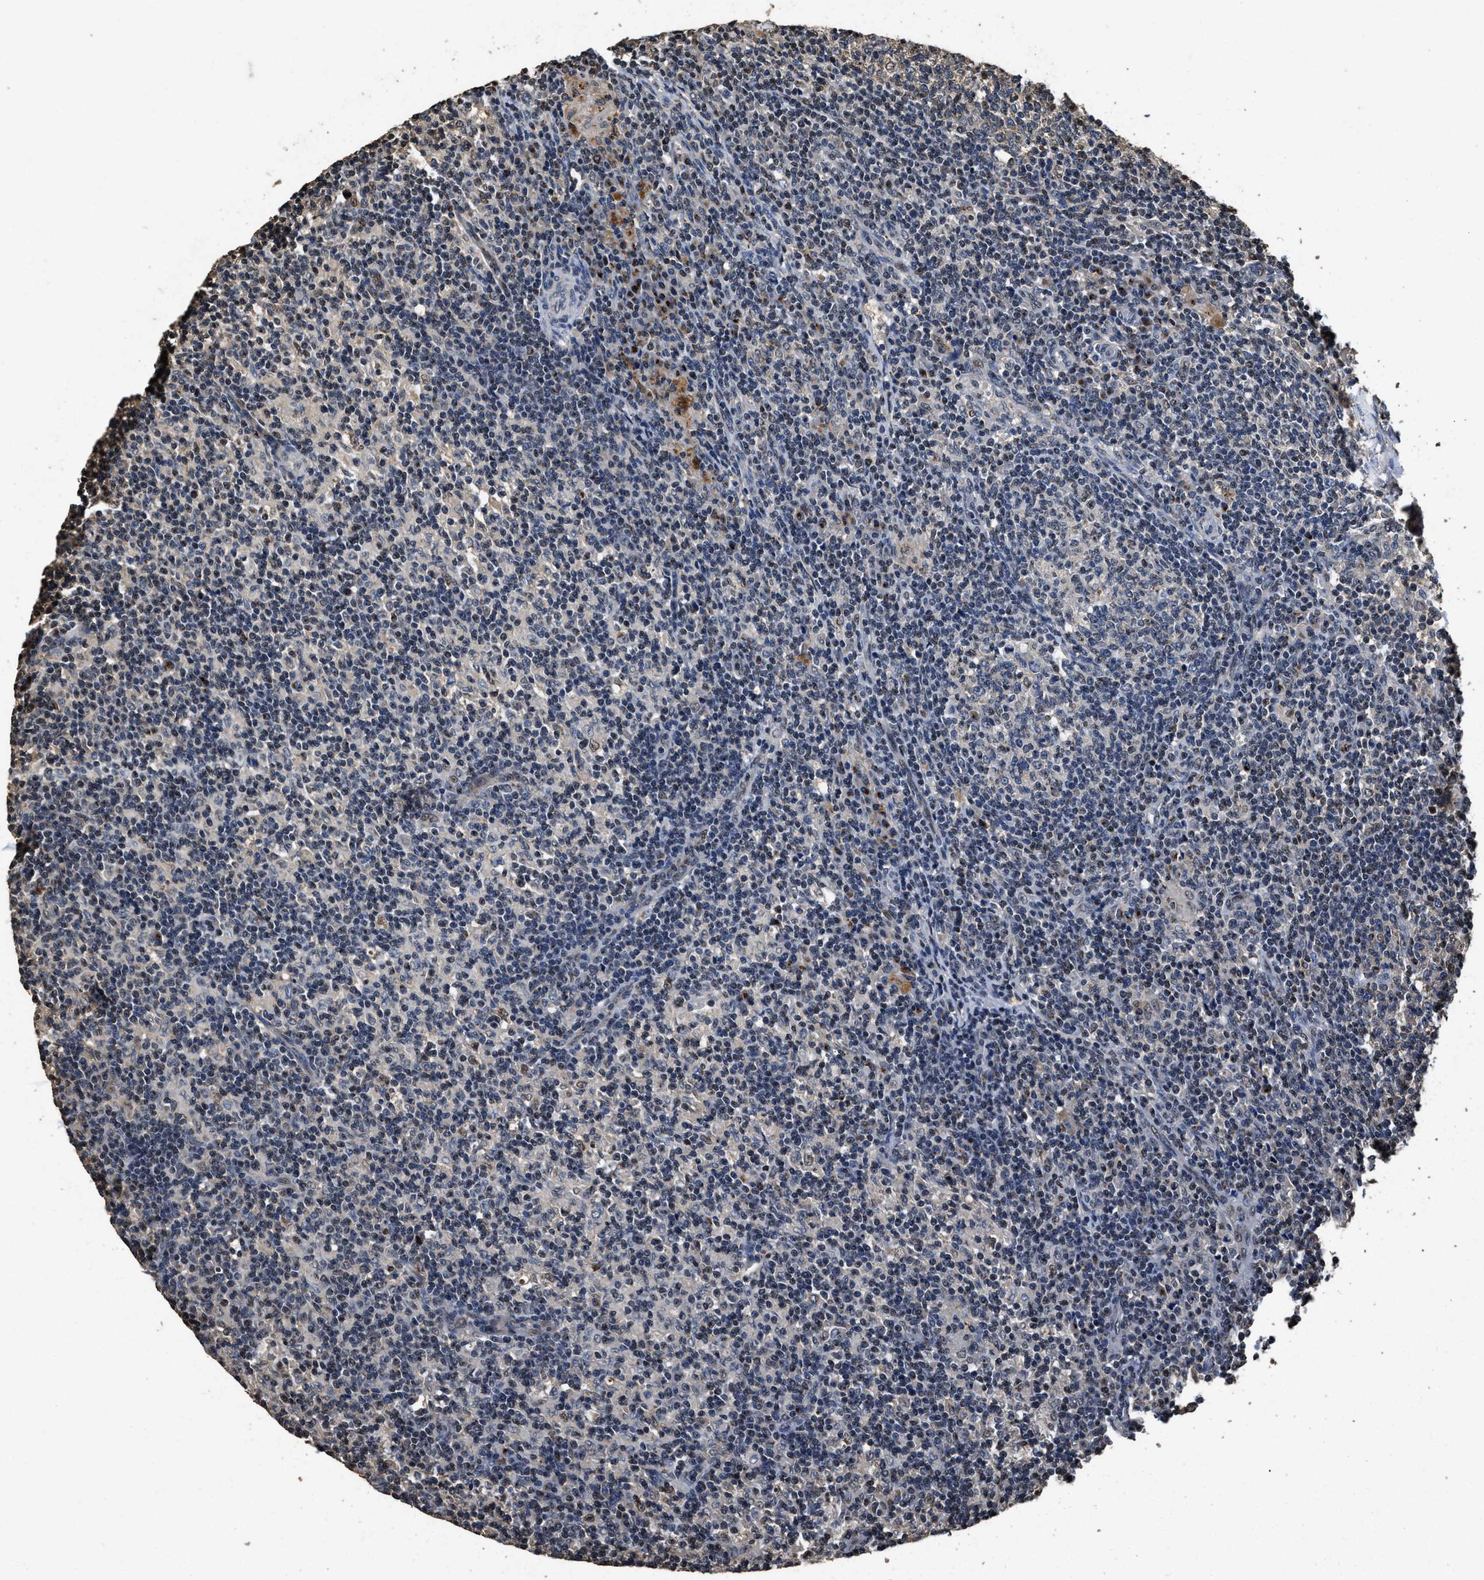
{"staining": {"intensity": "negative", "quantity": "none", "location": "none"}, "tissue": "lymph node", "cell_type": "Germinal center cells", "image_type": "normal", "snomed": [{"axis": "morphology", "description": "Normal tissue, NOS"}, {"axis": "morphology", "description": "Inflammation, NOS"}, {"axis": "topography", "description": "Lymph node"}], "caption": "Germinal center cells are negative for protein expression in normal human lymph node. The staining is performed using DAB brown chromogen with nuclei counter-stained in using hematoxylin.", "gene": "TPST2", "patient": {"sex": "male", "age": 55}}